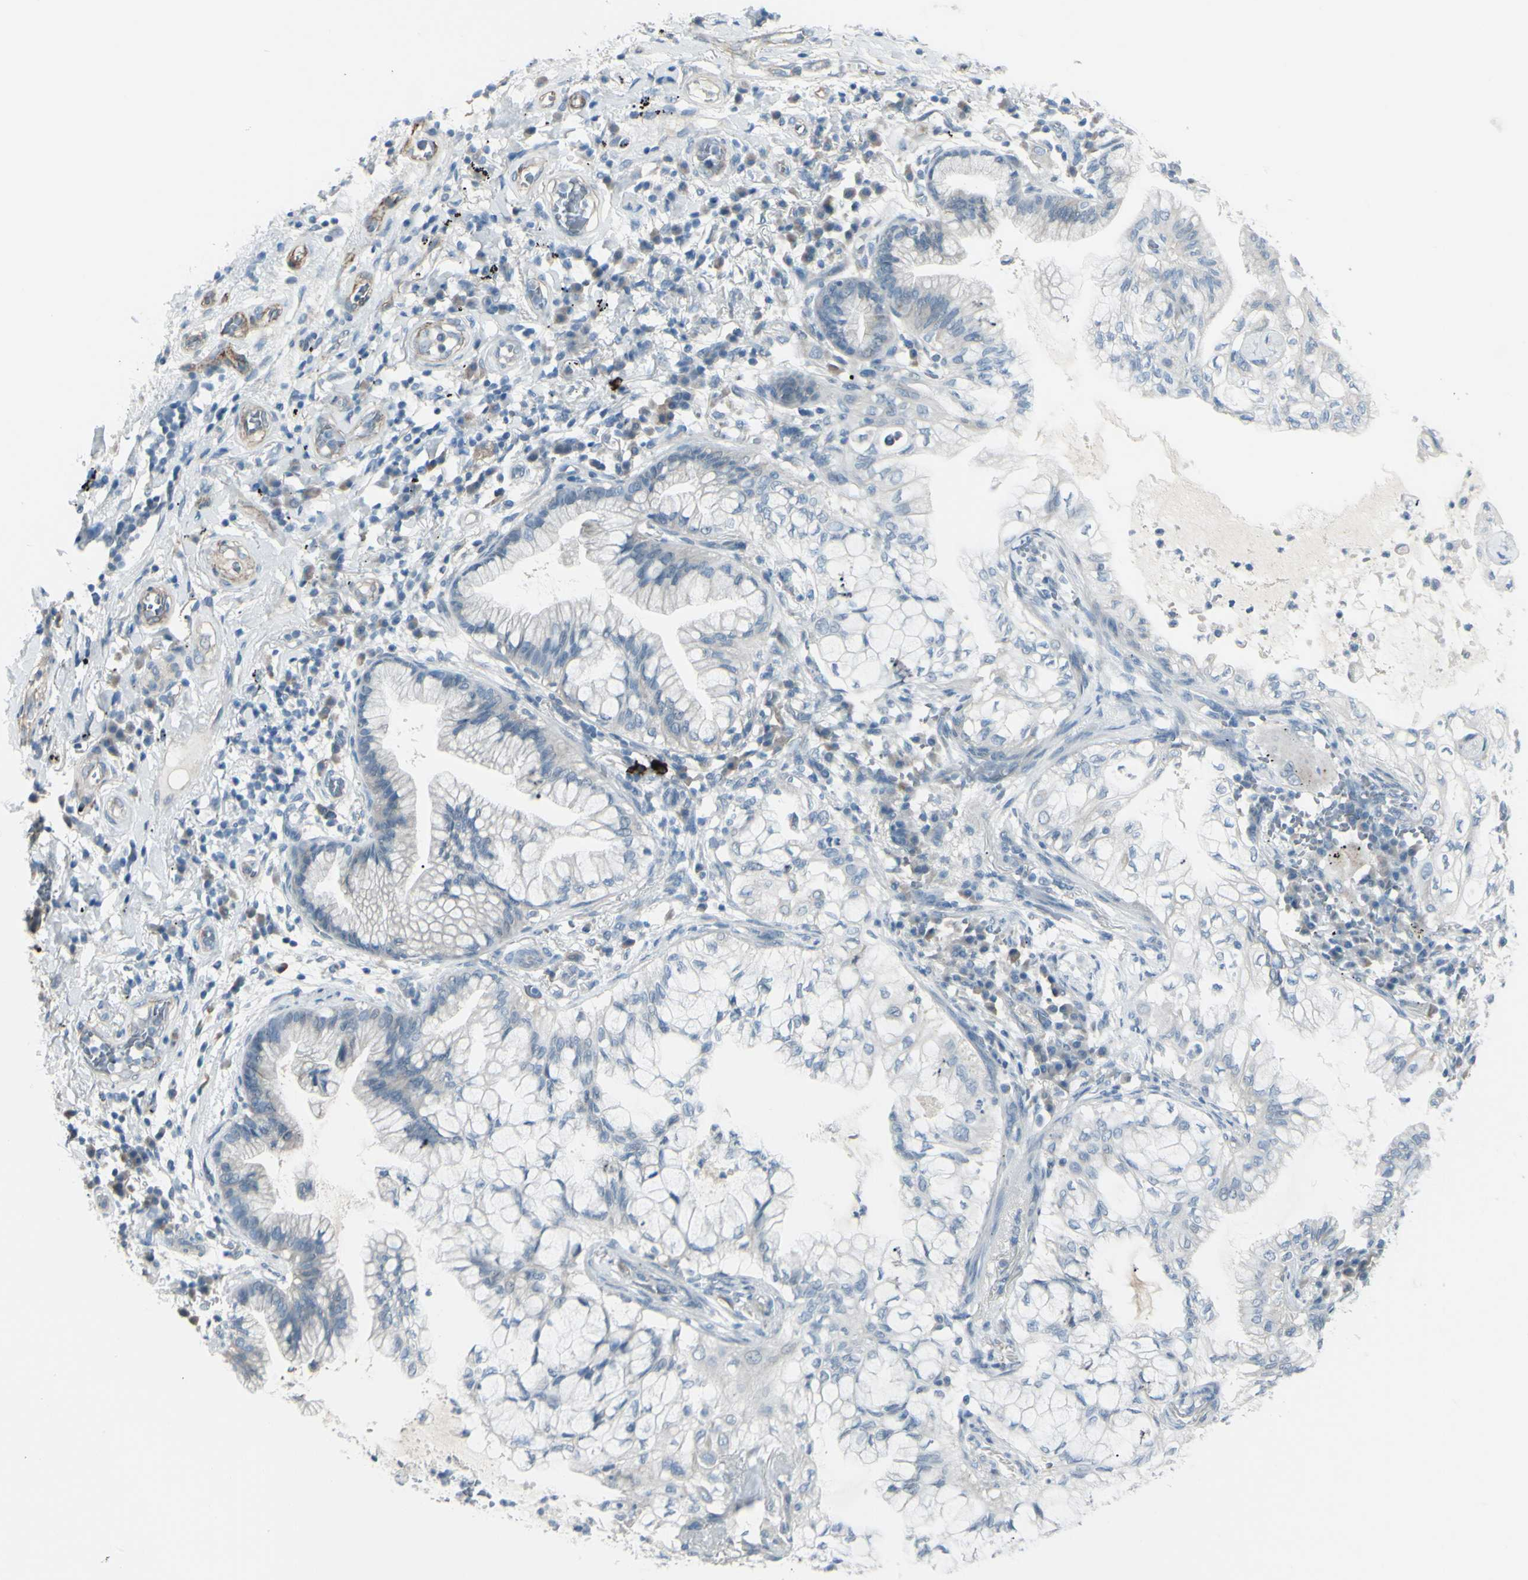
{"staining": {"intensity": "moderate", "quantity": "25%-75%", "location": "cytoplasmic/membranous"}, "tissue": "lung cancer", "cell_type": "Tumor cells", "image_type": "cancer", "snomed": [{"axis": "morphology", "description": "Adenocarcinoma, NOS"}, {"axis": "topography", "description": "Lung"}], "caption": "Moderate cytoplasmic/membranous protein positivity is seen in approximately 25%-75% of tumor cells in lung adenocarcinoma. The staining is performed using DAB (3,3'-diaminobenzidine) brown chromogen to label protein expression. The nuclei are counter-stained blue using hematoxylin.", "gene": "GPR34", "patient": {"sex": "female", "age": 70}}